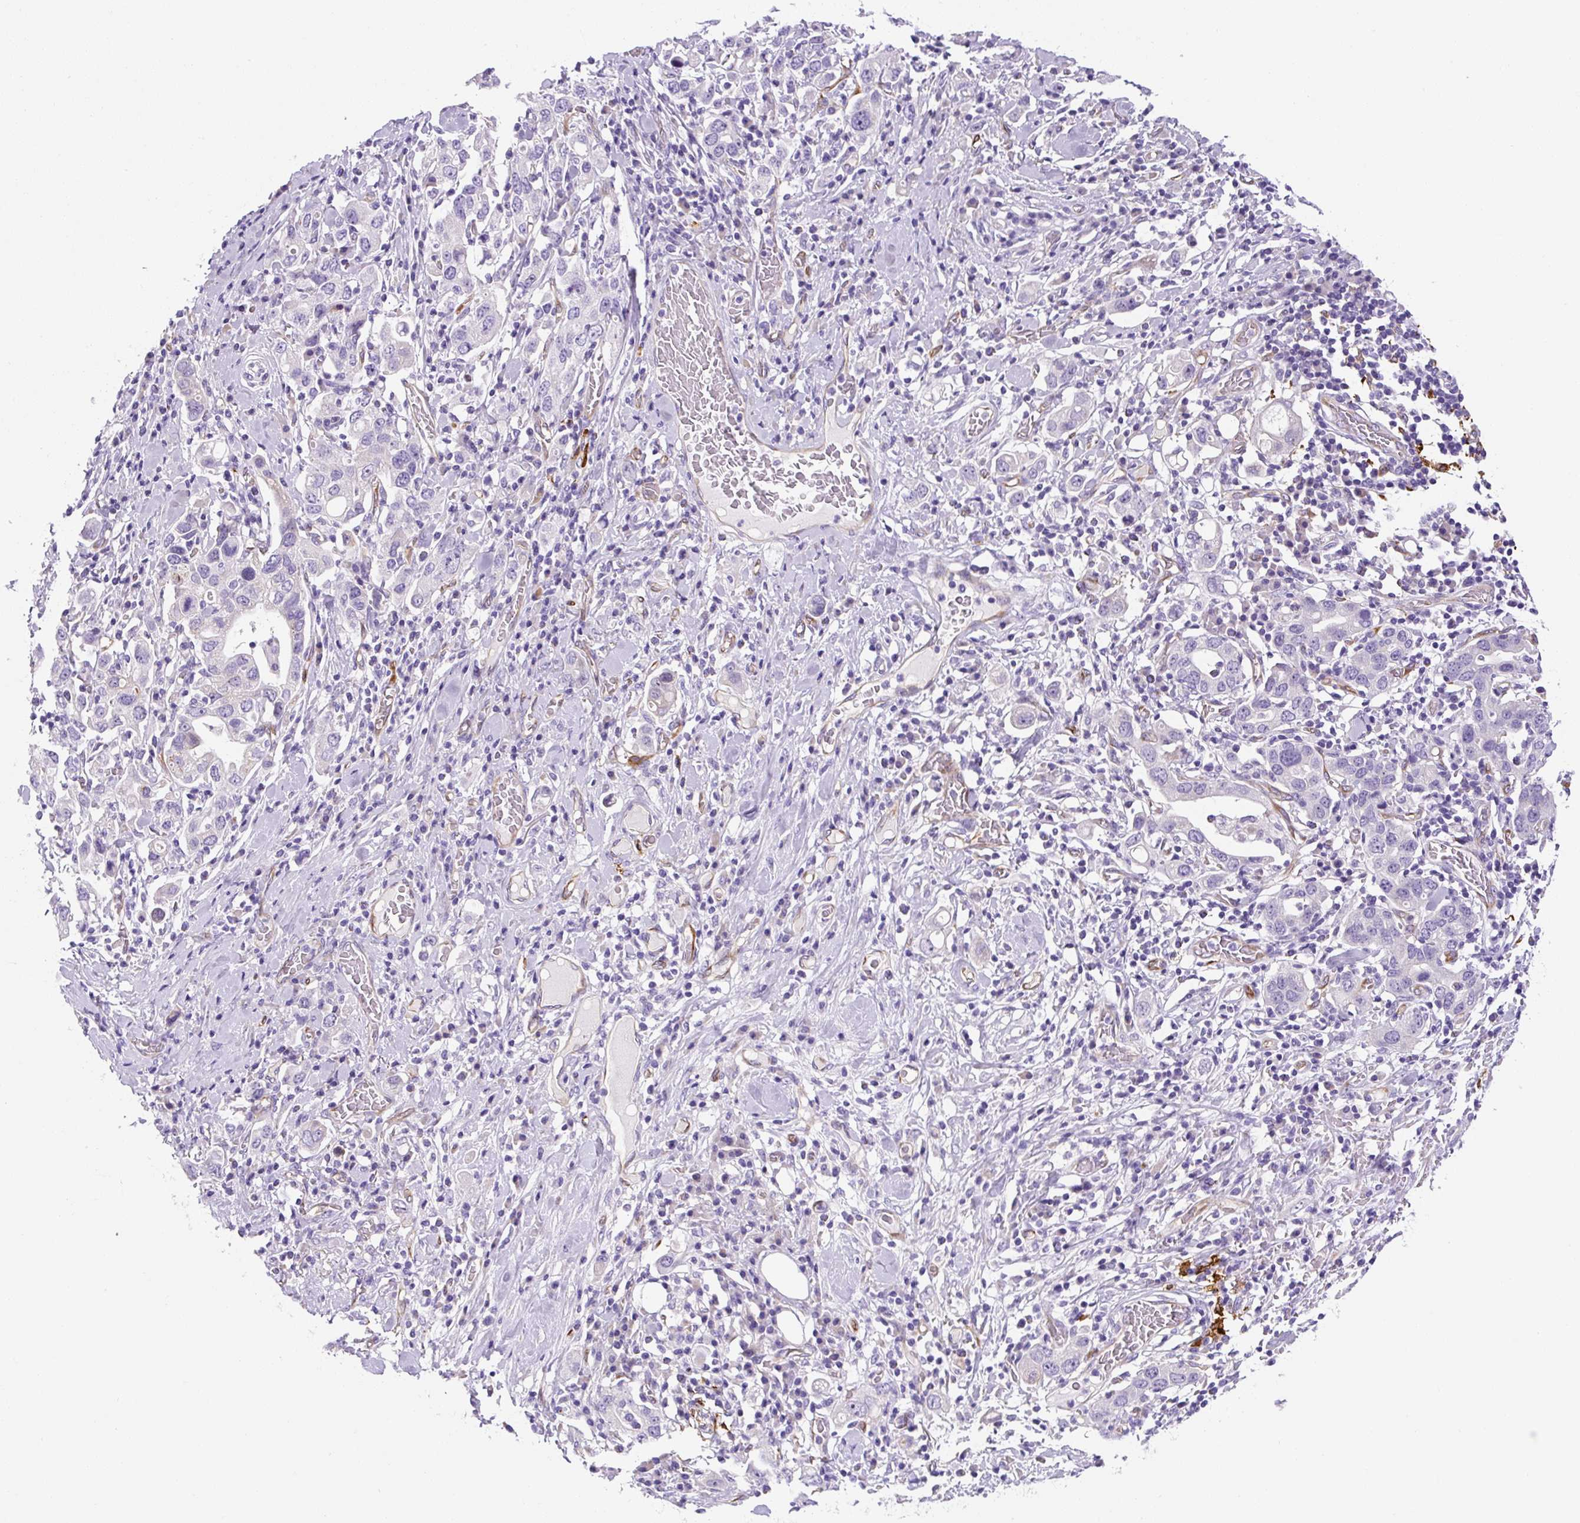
{"staining": {"intensity": "negative", "quantity": "none", "location": "none"}, "tissue": "stomach cancer", "cell_type": "Tumor cells", "image_type": "cancer", "snomed": [{"axis": "morphology", "description": "Adenocarcinoma, NOS"}, {"axis": "topography", "description": "Stomach, upper"}], "caption": "A photomicrograph of human stomach adenocarcinoma is negative for staining in tumor cells. (Brightfield microscopy of DAB (3,3'-diaminobenzidine) immunohistochemistry at high magnification).", "gene": "ASB4", "patient": {"sex": "male", "age": 62}}